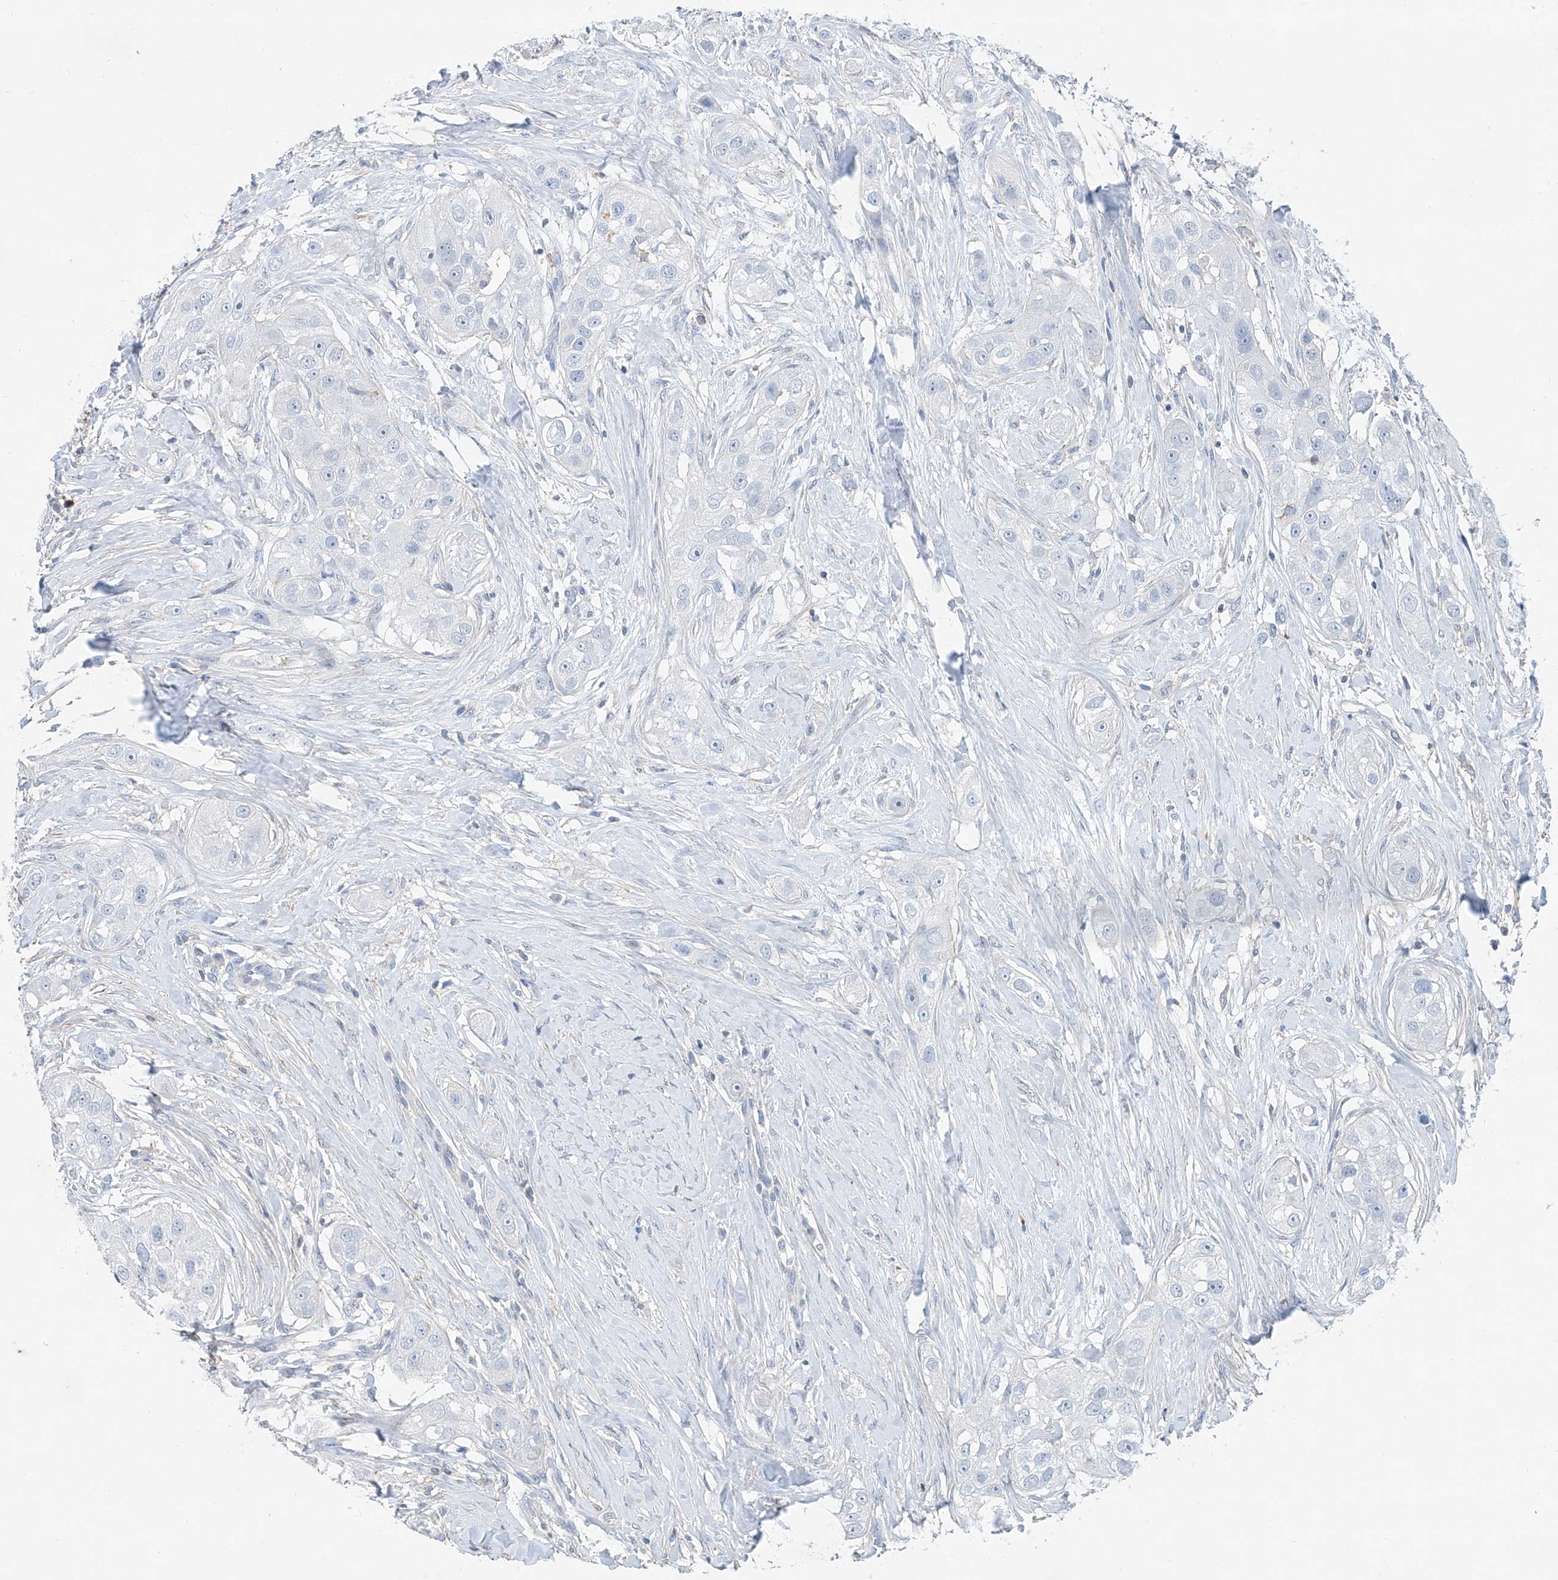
{"staining": {"intensity": "negative", "quantity": "none", "location": "none"}, "tissue": "head and neck cancer", "cell_type": "Tumor cells", "image_type": "cancer", "snomed": [{"axis": "morphology", "description": "Normal tissue, NOS"}, {"axis": "morphology", "description": "Squamous cell carcinoma, NOS"}, {"axis": "topography", "description": "Skeletal muscle"}, {"axis": "topography", "description": "Head-Neck"}], "caption": "Human head and neck cancer (squamous cell carcinoma) stained for a protein using immunohistochemistry exhibits no expression in tumor cells.", "gene": "ANKRD34A", "patient": {"sex": "male", "age": 51}}